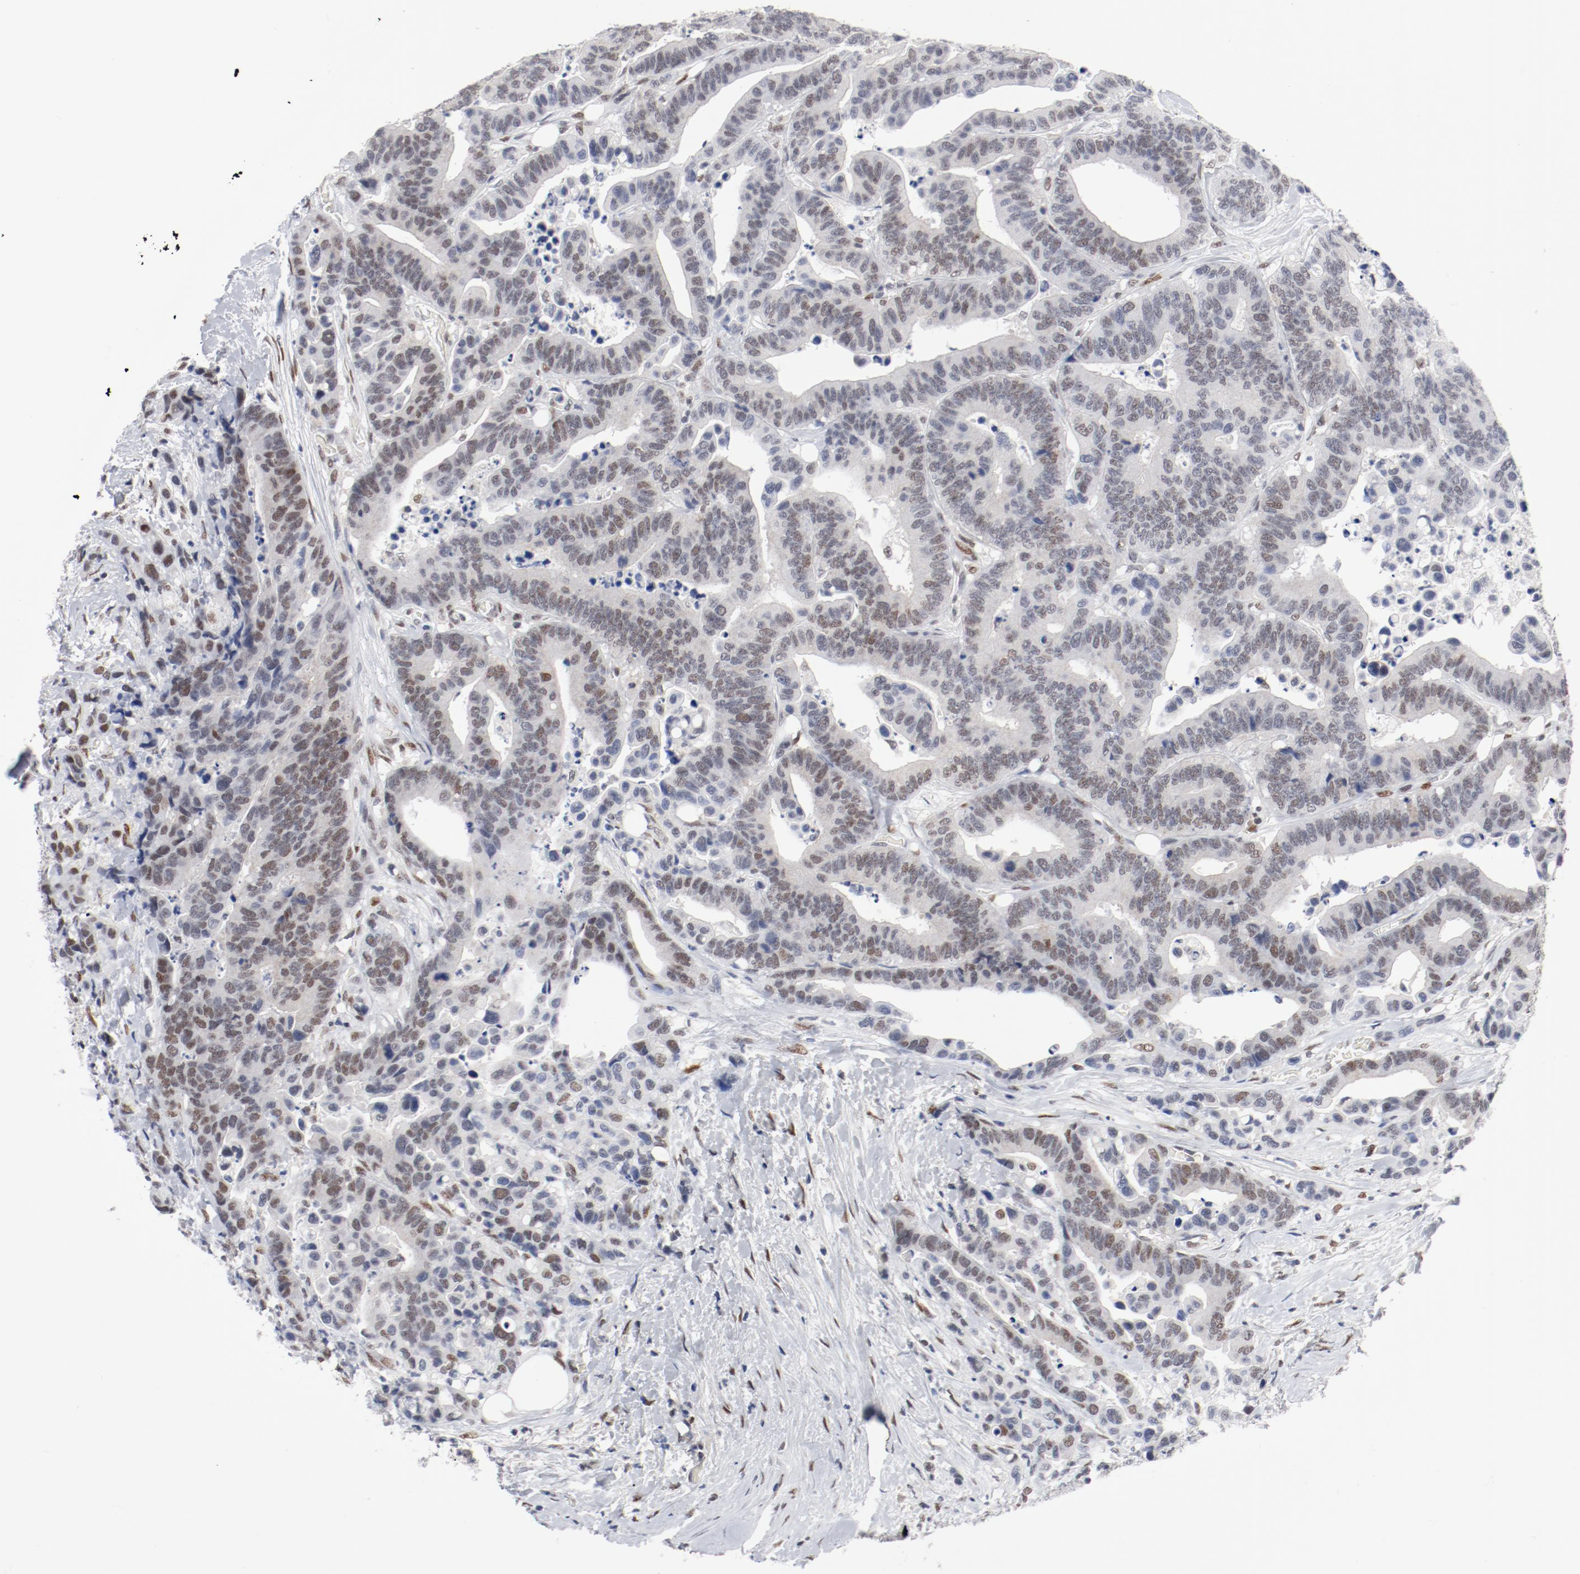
{"staining": {"intensity": "weak", "quantity": ">75%", "location": "nuclear"}, "tissue": "colorectal cancer", "cell_type": "Tumor cells", "image_type": "cancer", "snomed": [{"axis": "morphology", "description": "Adenocarcinoma, NOS"}, {"axis": "topography", "description": "Colon"}], "caption": "Colorectal cancer tissue shows weak nuclear positivity in about >75% of tumor cells, visualized by immunohistochemistry.", "gene": "ARNT", "patient": {"sex": "male", "age": 82}}